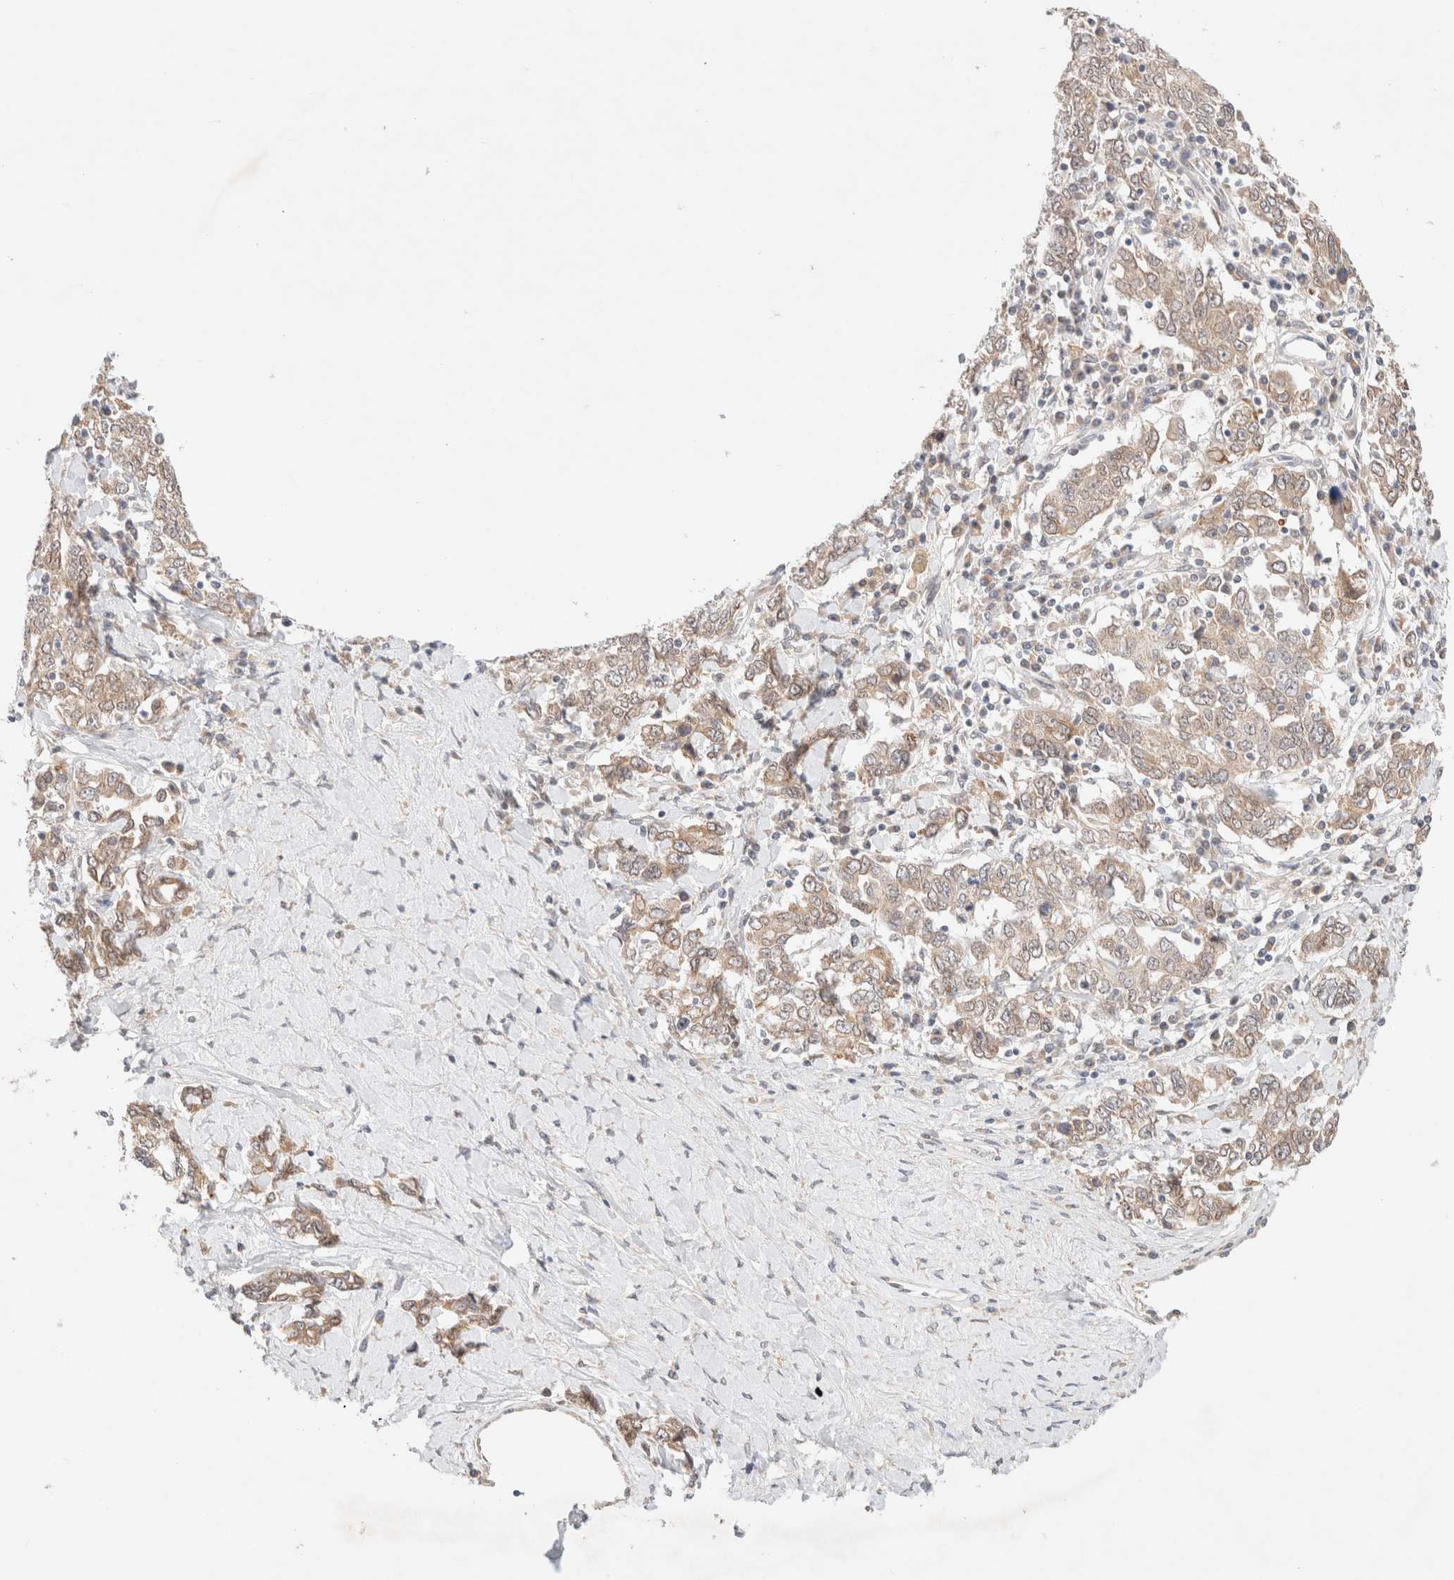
{"staining": {"intensity": "weak", "quantity": ">75%", "location": "cytoplasmic/membranous"}, "tissue": "ovarian cancer", "cell_type": "Tumor cells", "image_type": "cancer", "snomed": [{"axis": "morphology", "description": "Carcinoma, endometroid"}, {"axis": "topography", "description": "Ovary"}], "caption": "Weak cytoplasmic/membranous protein positivity is seen in about >75% of tumor cells in endometroid carcinoma (ovarian).", "gene": "RRP15", "patient": {"sex": "female", "age": 62}}